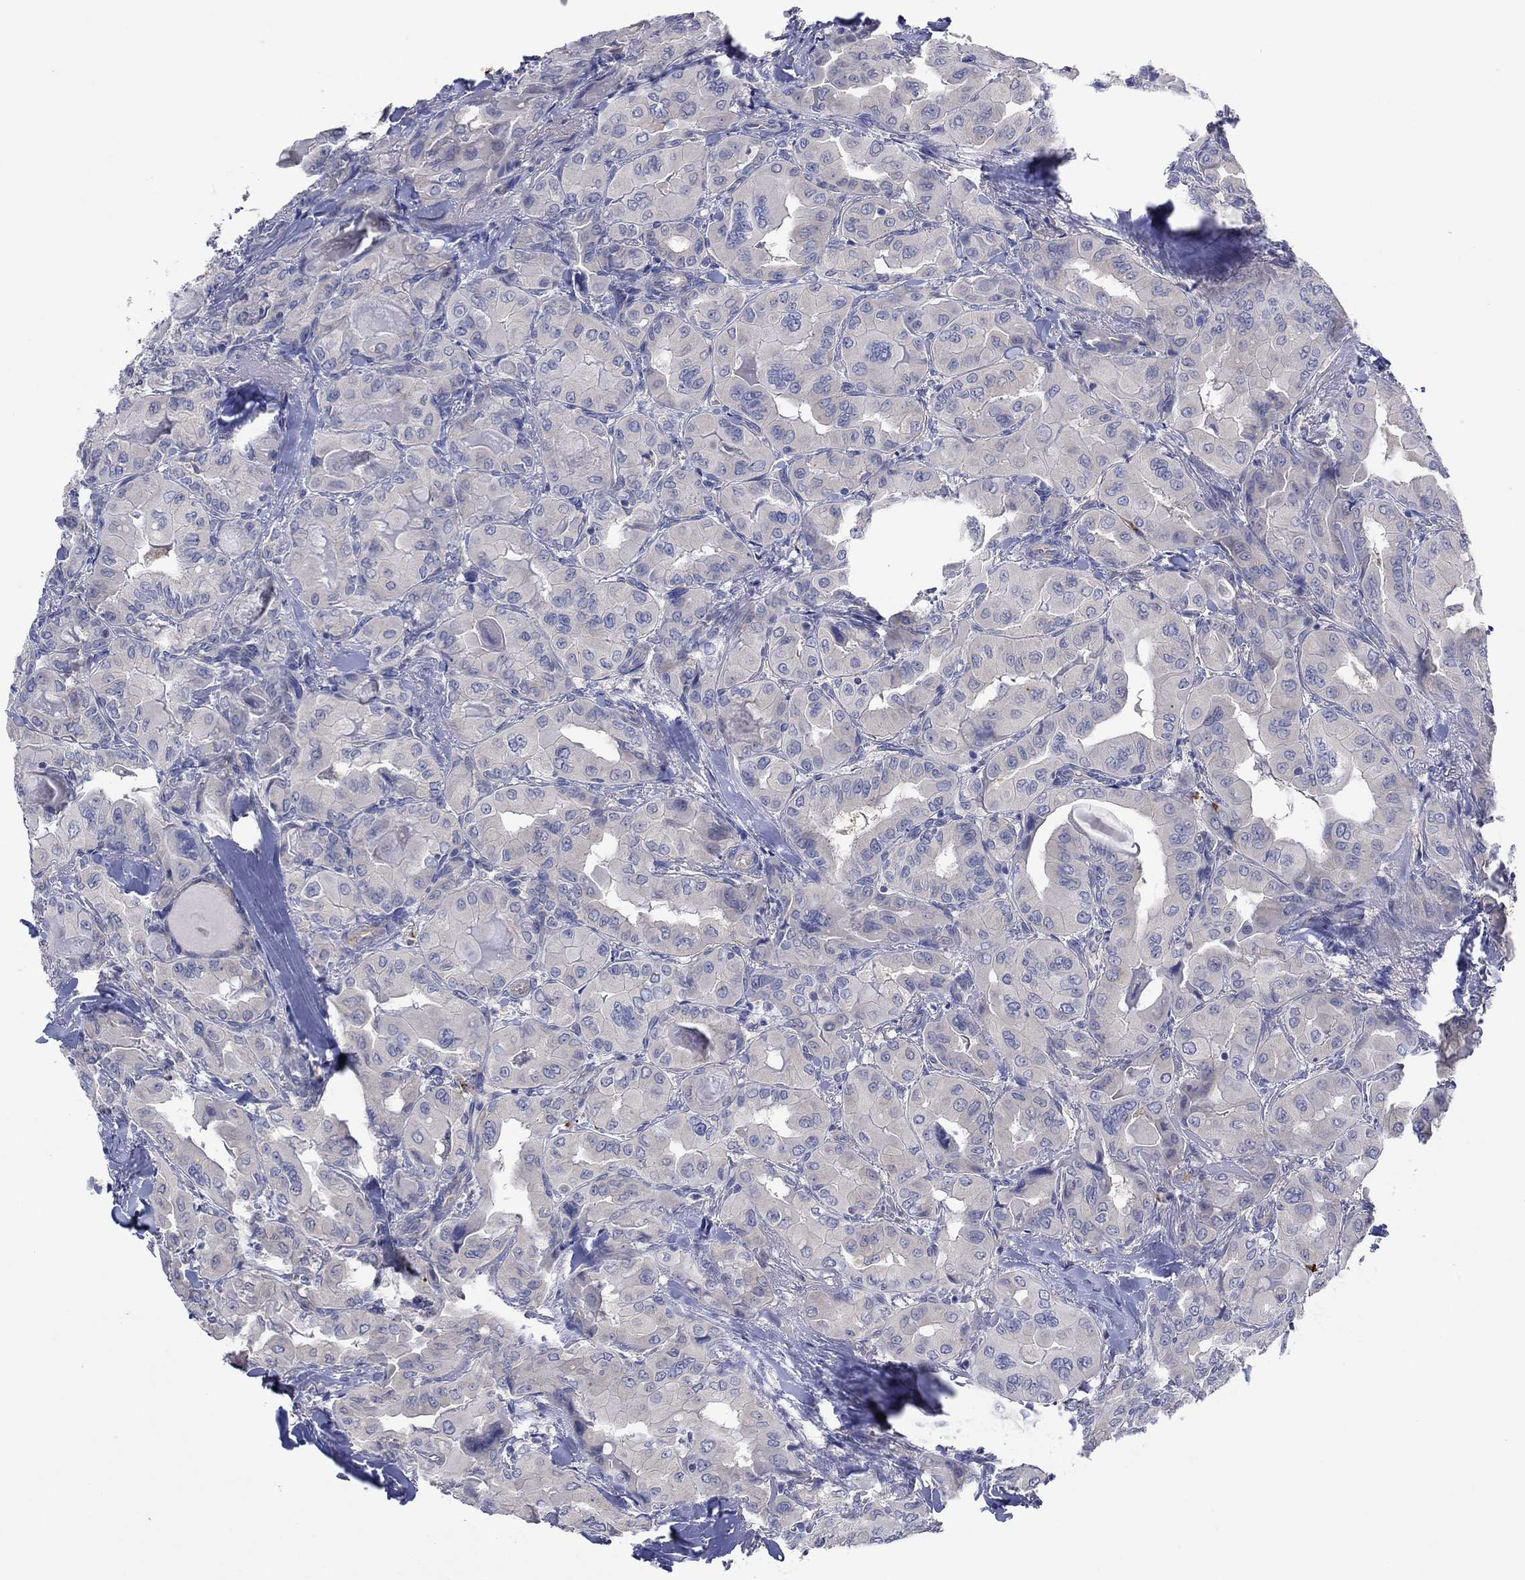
{"staining": {"intensity": "negative", "quantity": "none", "location": "none"}, "tissue": "thyroid cancer", "cell_type": "Tumor cells", "image_type": "cancer", "snomed": [{"axis": "morphology", "description": "Normal tissue, NOS"}, {"axis": "morphology", "description": "Papillary adenocarcinoma, NOS"}, {"axis": "topography", "description": "Thyroid gland"}], "caption": "An IHC histopathology image of thyroid cancer (papillary adenocarcinoma) is shown. There is no staining in tumor cells of thyroid cancer (papillary adenocarcinoma).", "gene": "PLCL2", "patient": {"sex": "female", "age": 66}}